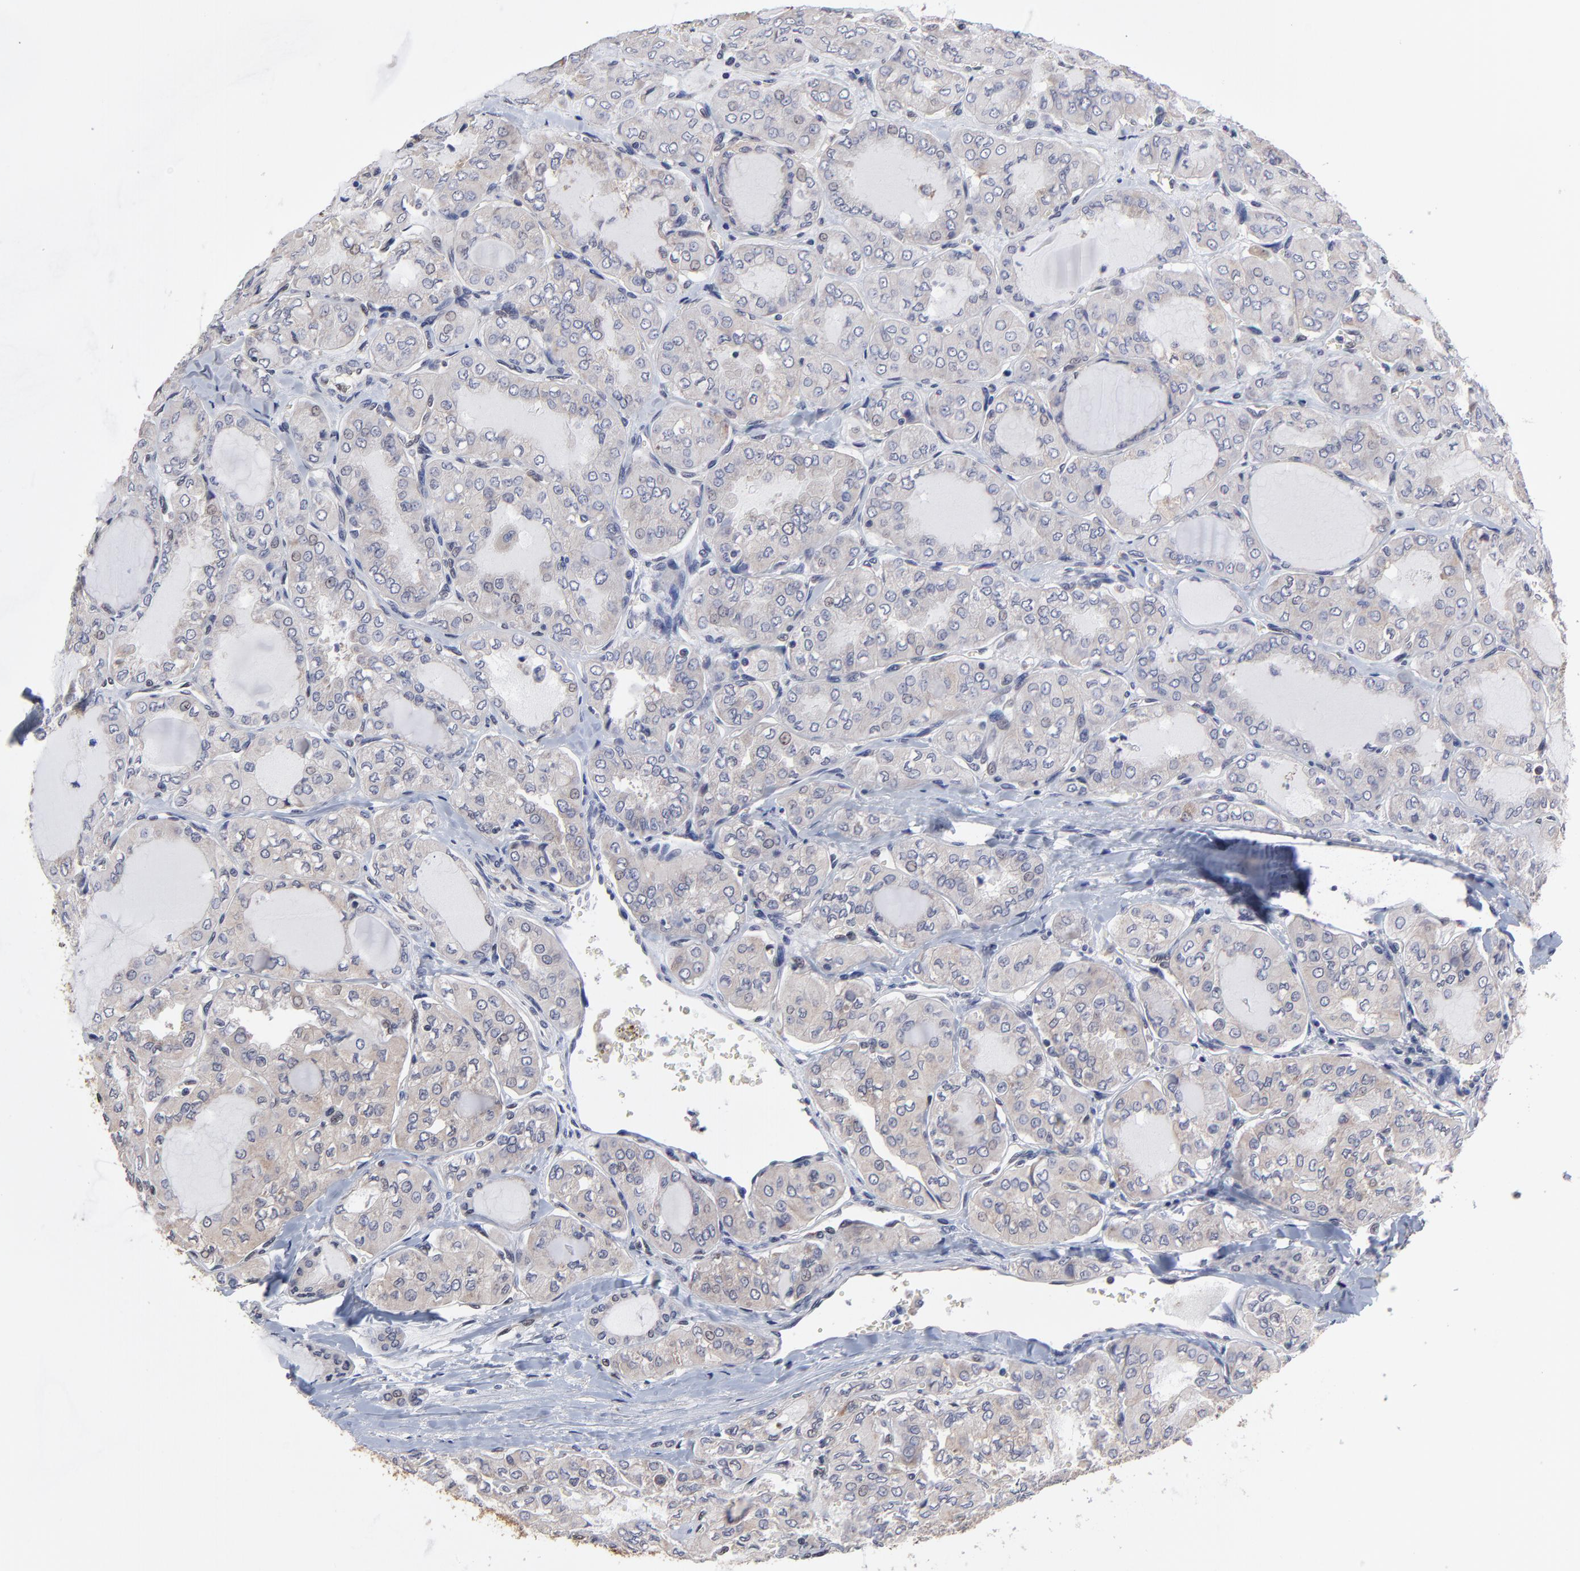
{"staining": {"intensity": "weak", "quantity": "25%-75%", "location": "cytoplasmic/membranous"}, "tissue": "thyroid cancer", "cell_type": "Tumor cells", "image_type": "cancer", "snomed": [{"axis": "morphology", "description": "Papillary adenocarcinoma, NOS"}, {"axis": "topography", "description": "Thyroid gland"}], "caption": "Immunohistochemistry of thyroid cancer (papillary adenocarcinoma) displays low levels of weak cytoplasmic/membranous expression in about 25%-75% of tumor cells.", "gene": "CCT2", "patient": {"sex": "male", "age": 20}}